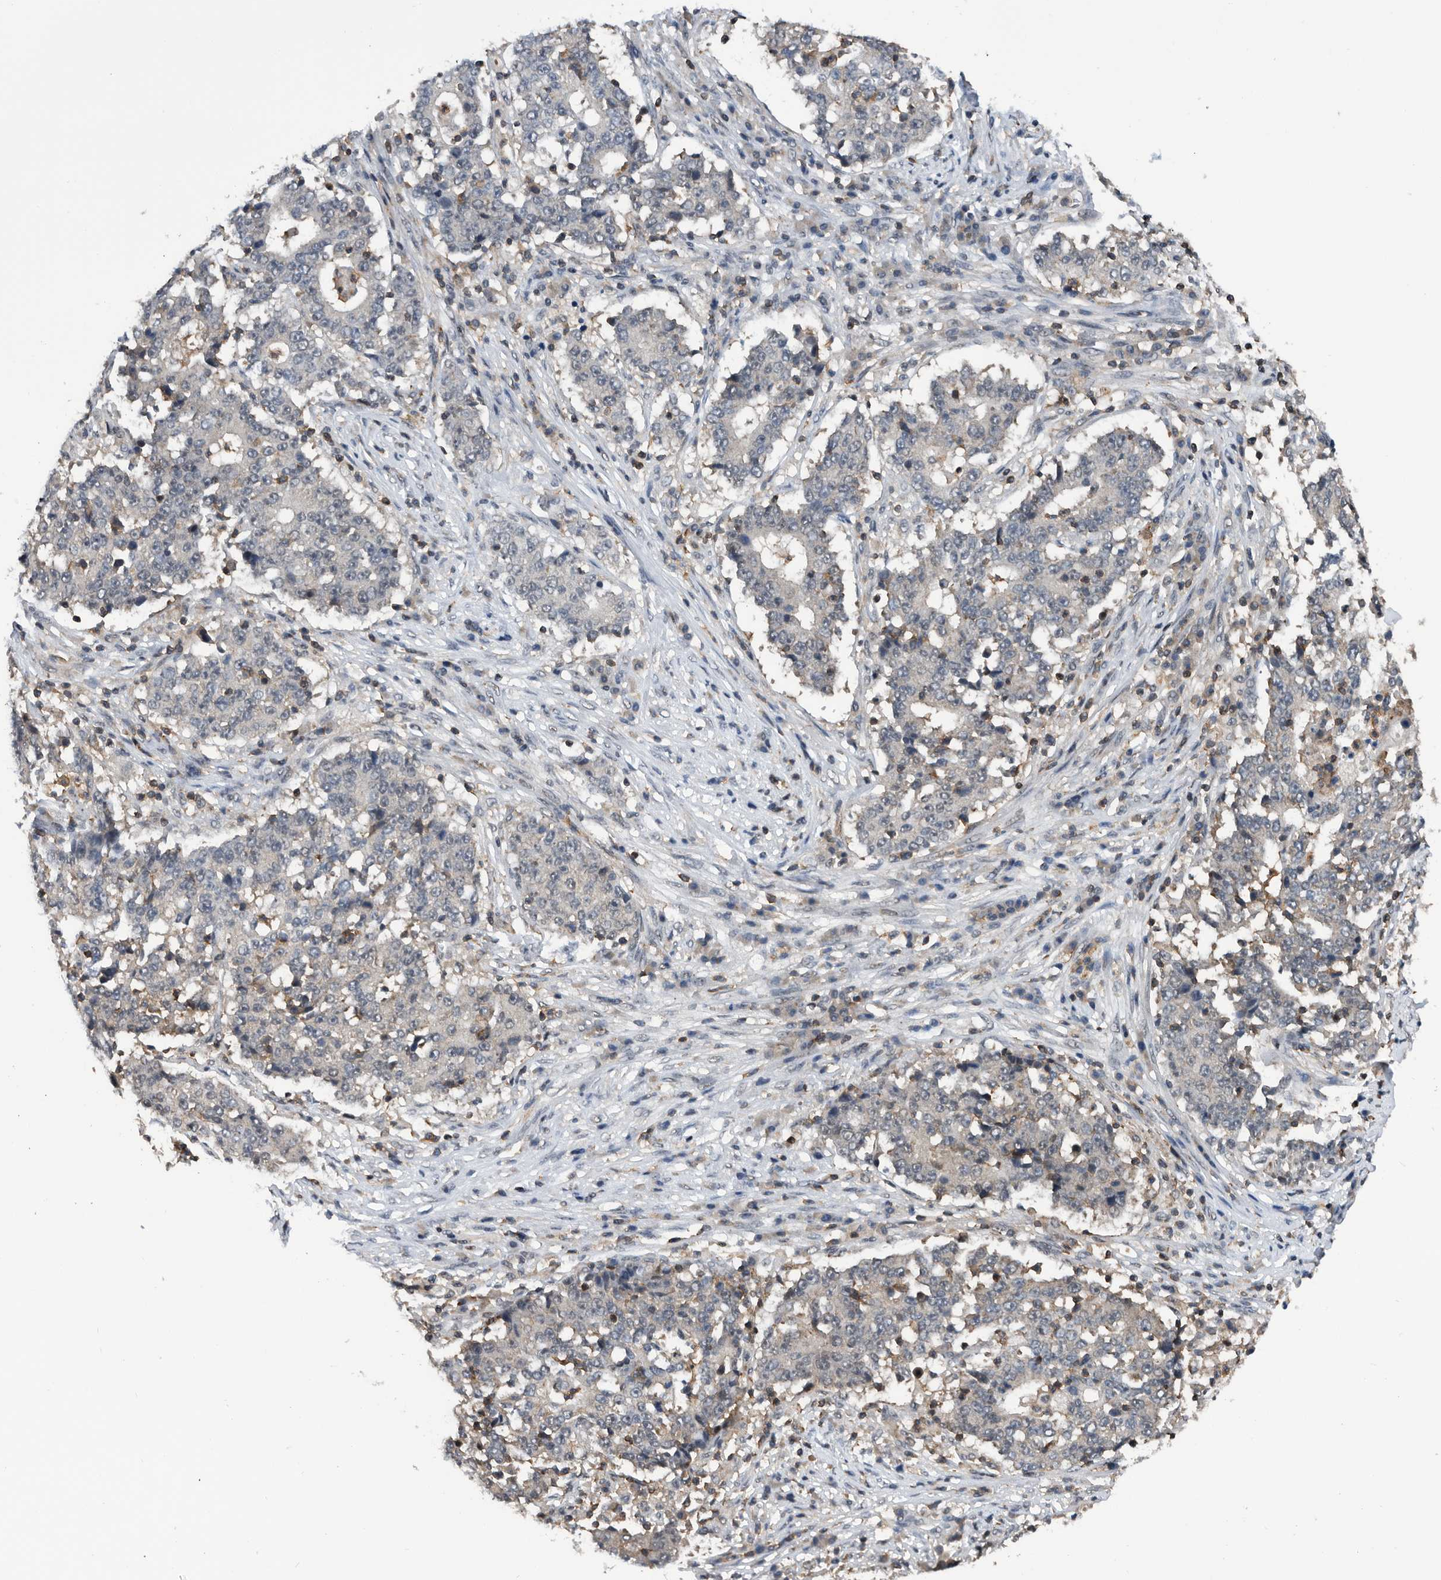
{"staining": {"intensity": "negative", "quantity": "none", "location": "none"}, "tissue": "stomach cancer", "cell_type": "Tumor cells", "image_type": "cancer", "snomed": [{"axis": "morphology", "description": "Adenocarcinoma, NOS"}, {"axis": "topography", "description": "Stomach"}], "caption": "Tumor cells show no significant positivity in stomach cancer (adenocarcinoma). (Stains: DAB (3,3'-diaminobenzidine) IHC with hematoxylin counter stain, Microscopy: brightfield microscopy at high magnification).", "gene": "ZNF260", "patient": {"sex": "male", "age": 59}}